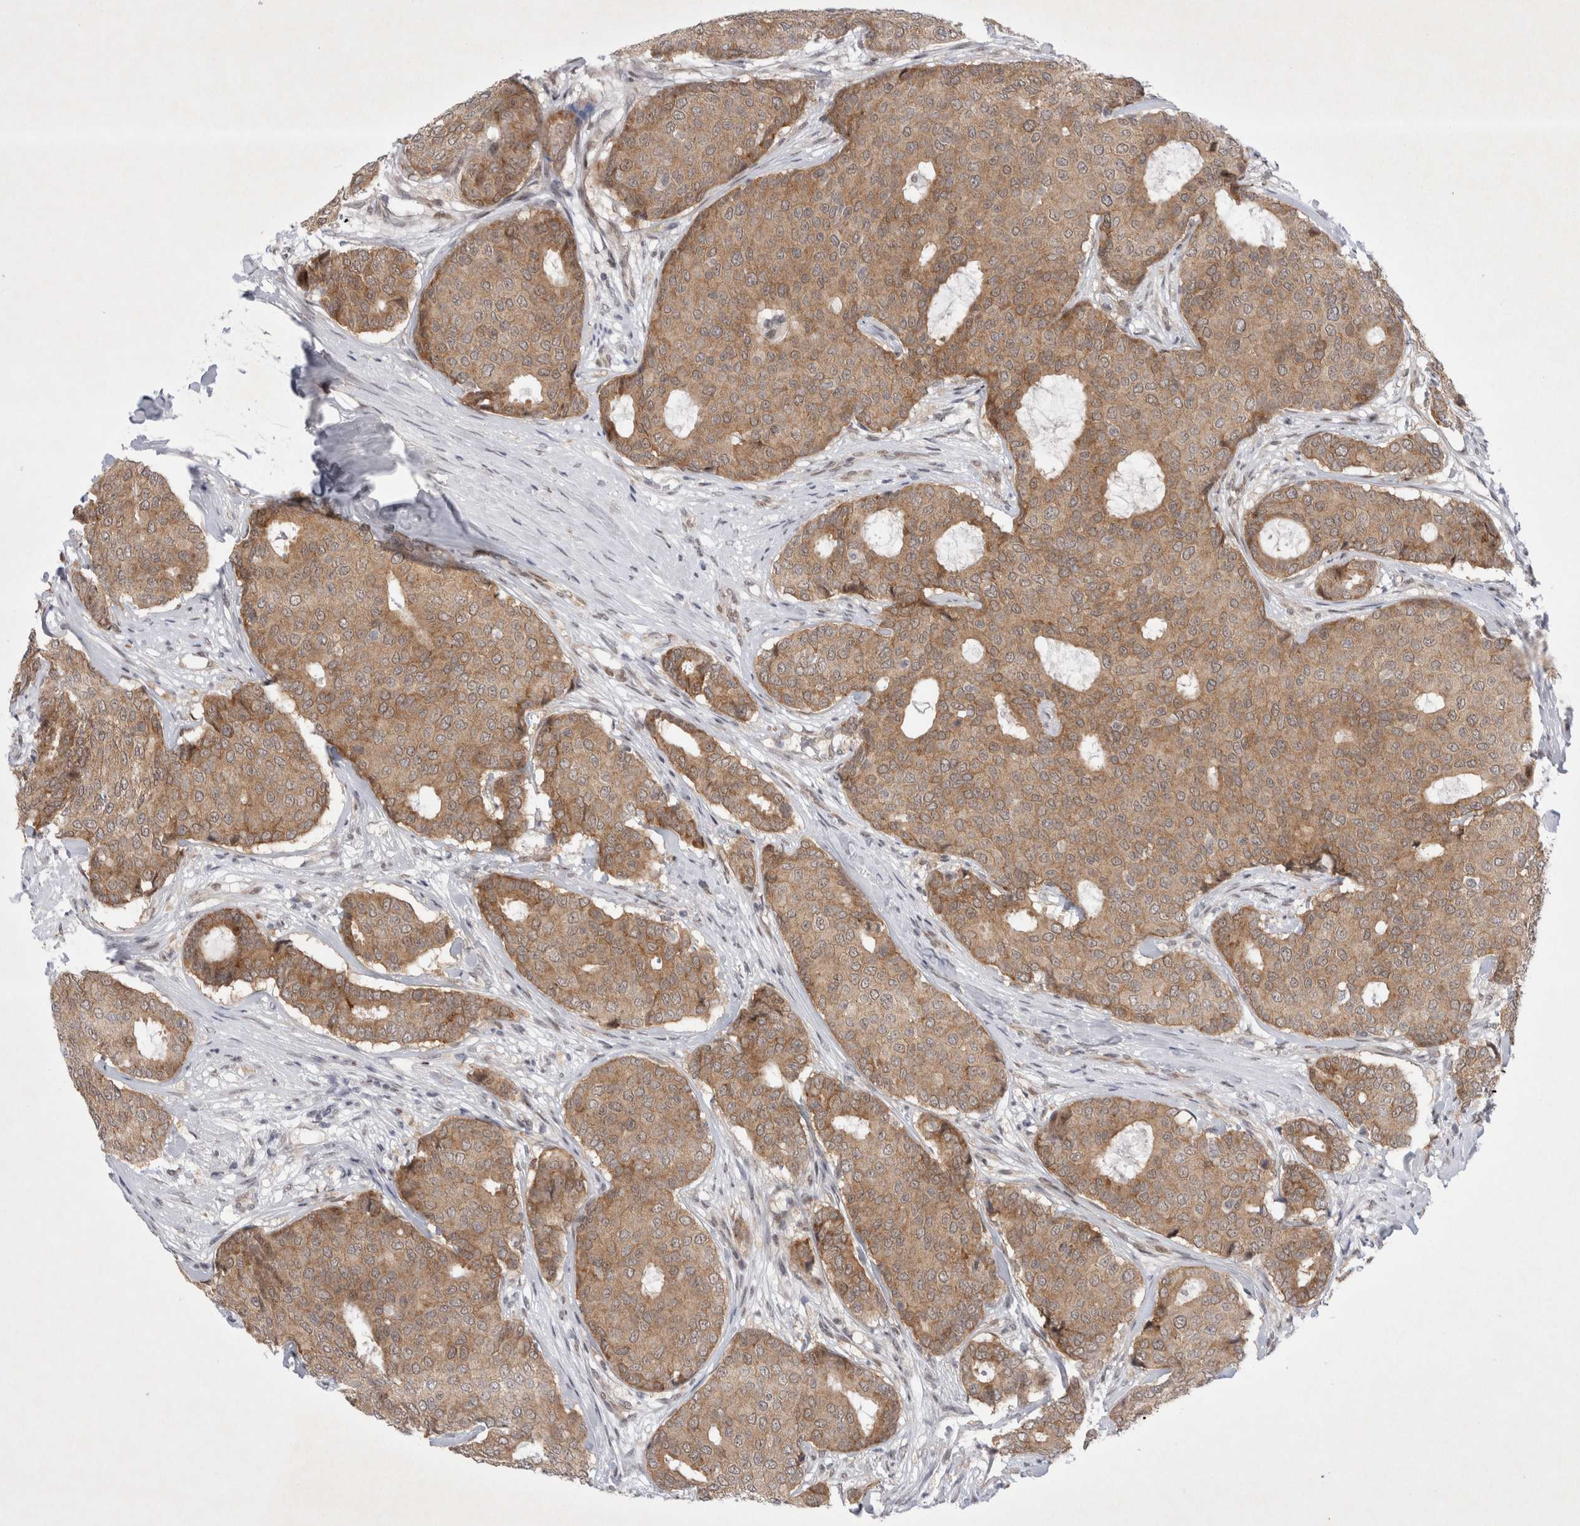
{"staining": {"intensity": "moderate", "quantity": ">75%", "location": "cytoplasmic/membranous"}, "tissue": "breast cancer", "cell_type": "Tumor cells", "image_type": "cancer", "snomed": [{"axis": "morphology", "description": "Duct carcinoma"}, {"axis": "topography", "description": "Breast"}], "caption": "An image showing moderate cytoplasmic/membranous positivity in approximately >75% of tumor cells in breast cancer, as visualized by brown immunohistochemical staining.", "gene": "WIPF2", "patient": {"sex": "female", "age": 75}}